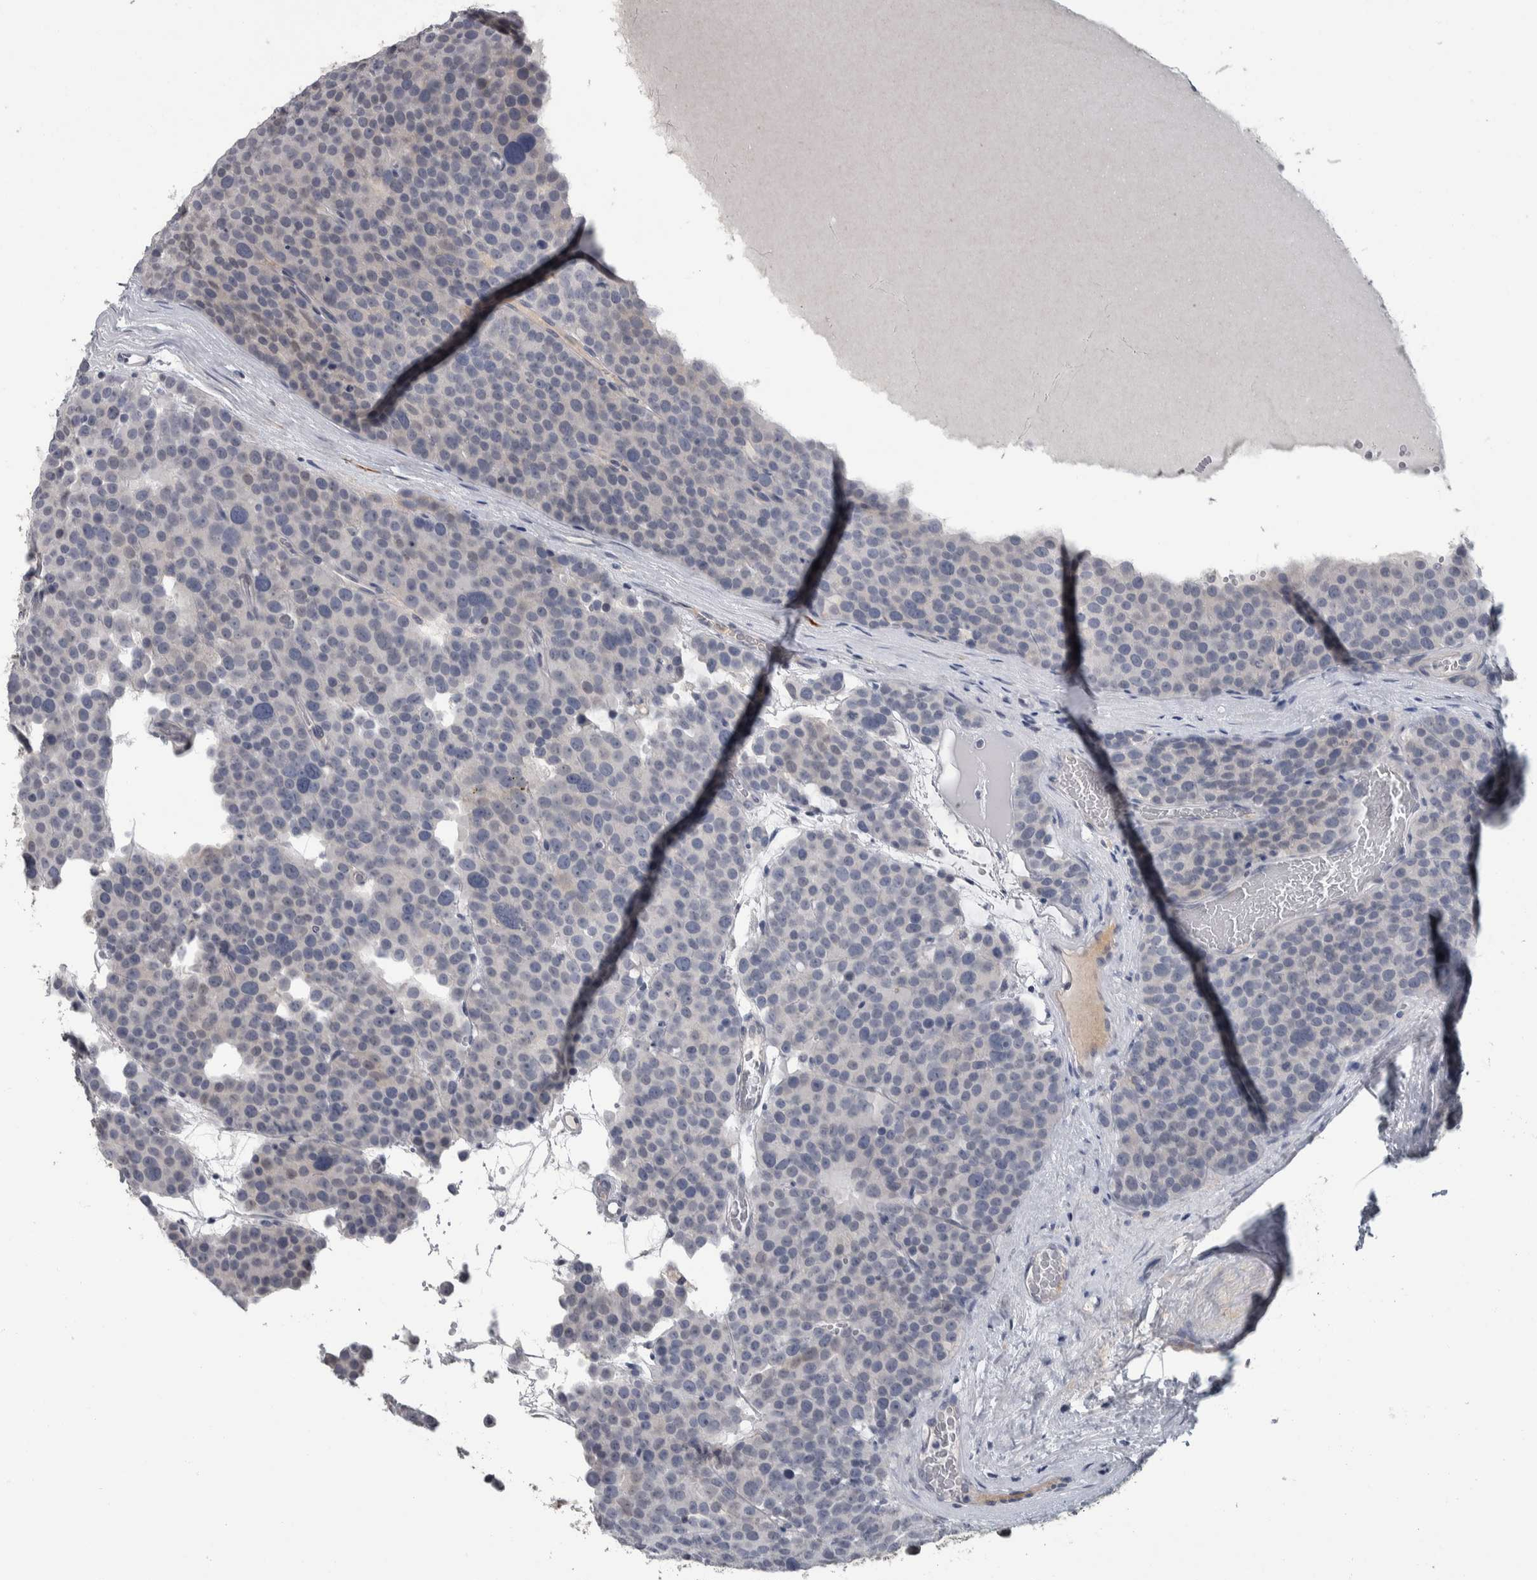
{"staining": {"intensity": "negative", "quantity": "none", "location": "none"}, "tissue": "testis cancer", "cell_type": "Tumor cells", "image_type": "cancer", "snomed": [{"axis": "morphology", "description": "Seminoma, NOS"}, {"axis": "topography", "description": "Testis"}], "caption": "A photomicrograph of human seminoma (testis) is negative for staining in tumor cells.", "gene": "CAVIN4", "patient": {"sex": "male", "age": 71}}